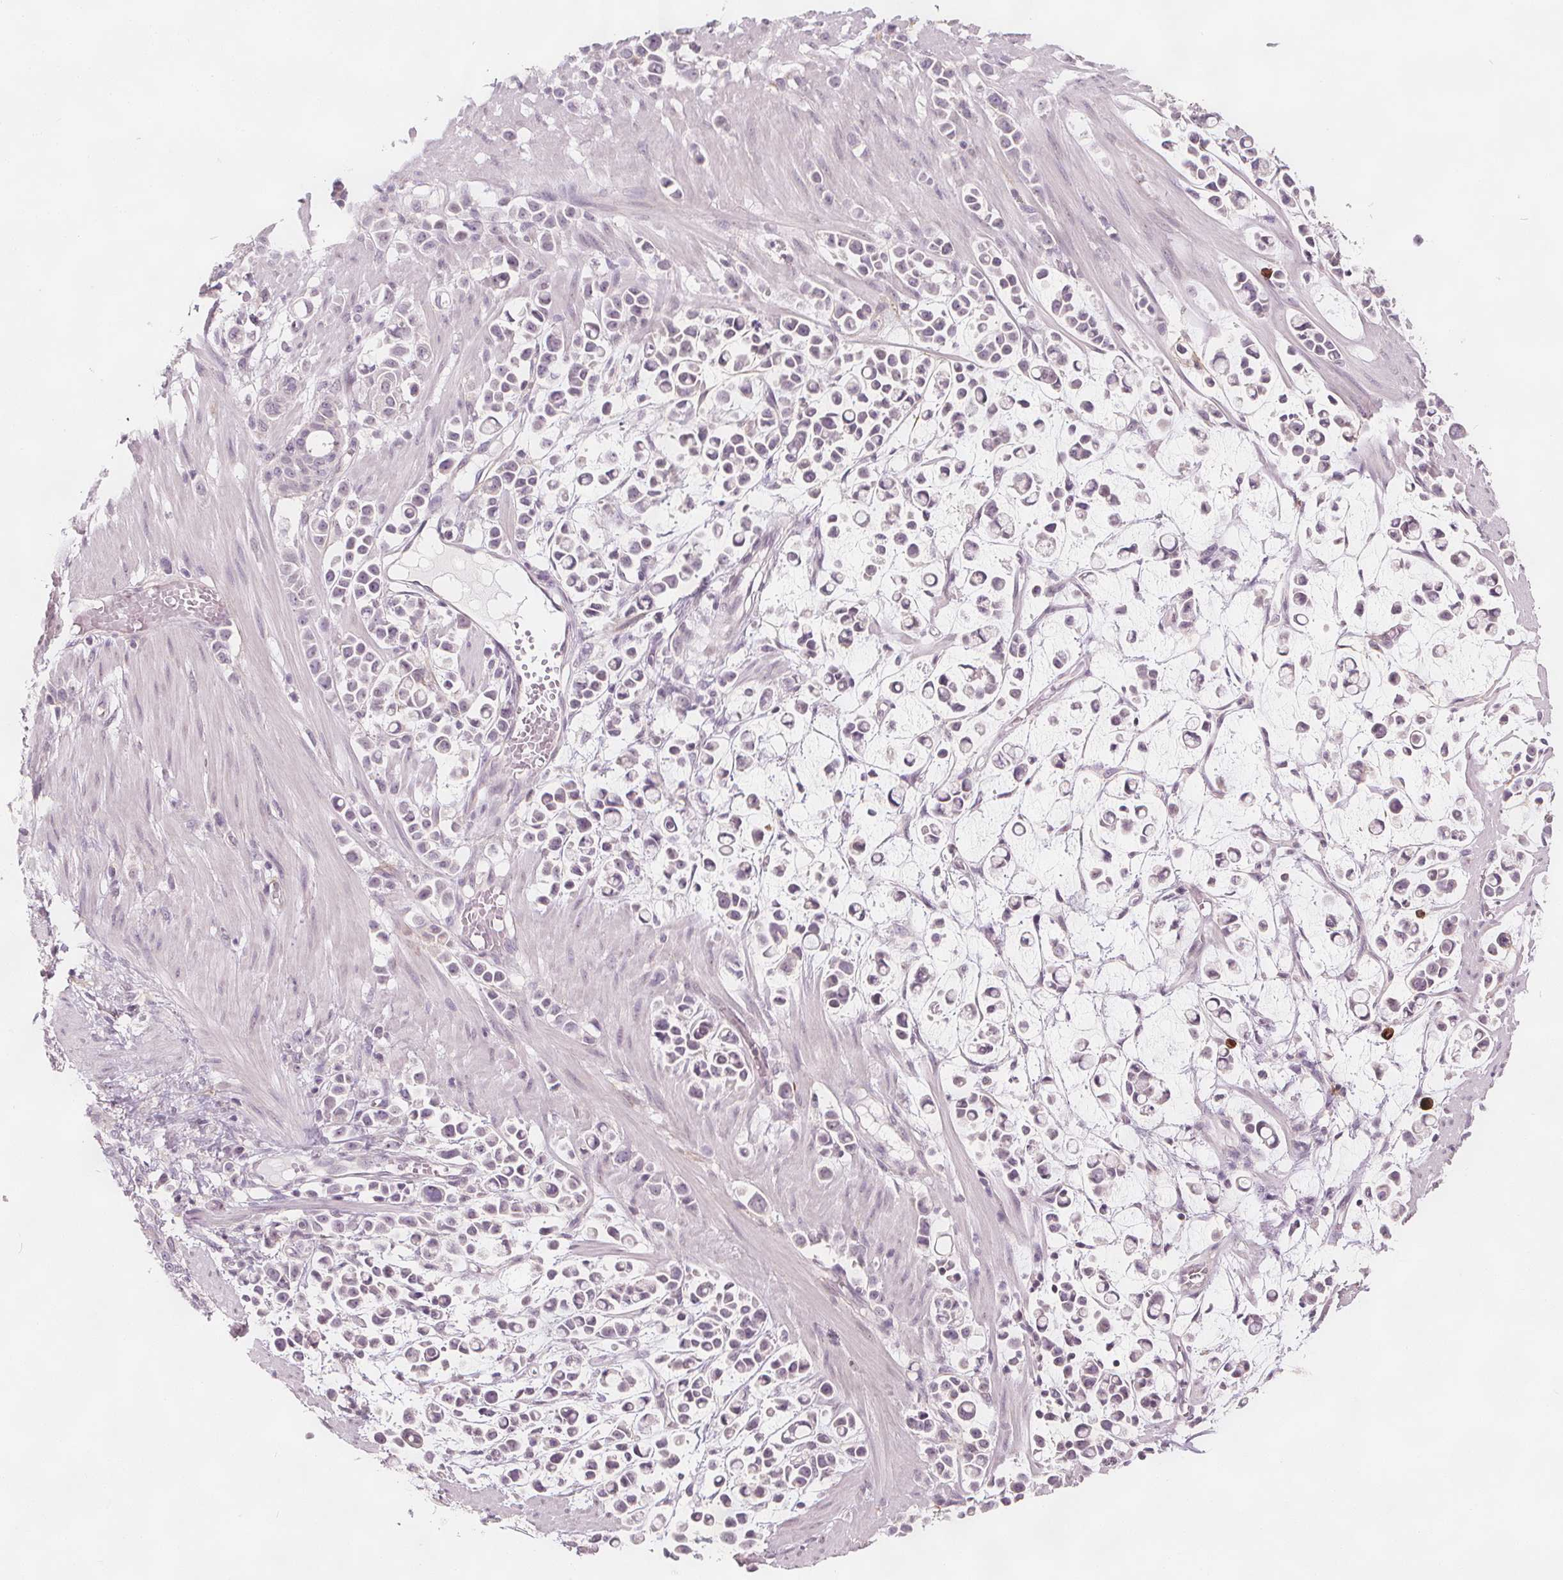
{"staining": {"intensity": "negative", "quantity": "none", "location": "none"}, "tissue": "stomach cancer", "cell_type": "Tumor cells", "image_type": "cancer", "snomed": [{"axis": "morphology", "description": "Adenocarcinoma, NOS"}, {"axis": "topography", "description": "Stomach"}], "caption": "A photomicrograph of stomach adenocarcinoma stained for a protein reveals no brown staining in tumor cells.", "gene": "C1orf167", "patient": {"sex": "male", "age": 82}}